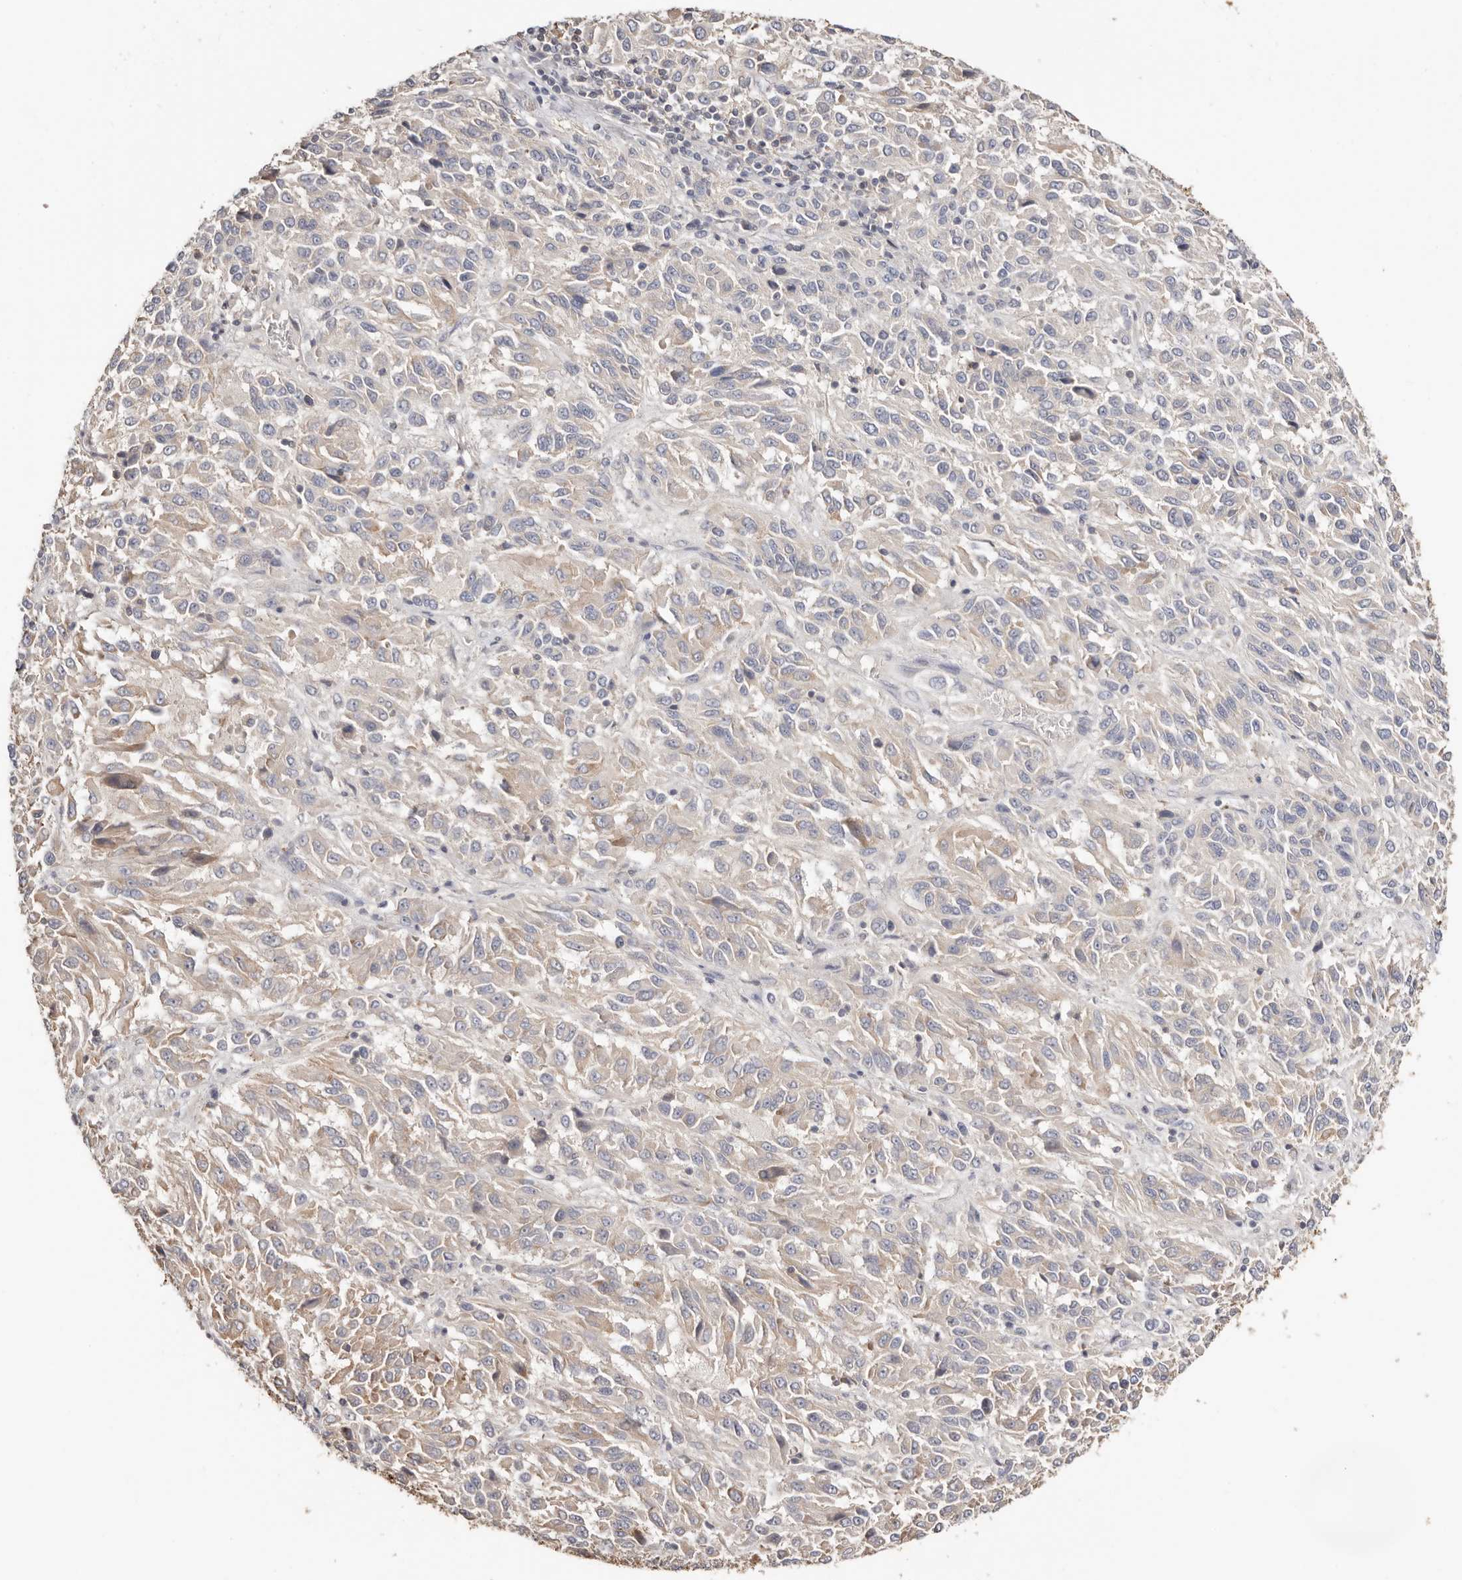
{"staining": {"intensity": "weak", "quantity": "25%-75%", "location": "cytoplasmic/membranous"}, "tissue": "melanoma", "cell_type": "Tumor cells", "image_type": "cancer", "snomed": [{"axis": "morphology", "description": "Malignant melanoma, Metastatic site"}, {"axis": "topography", "description": "Lung"}], "caption": "Weak cytoplasmic/membranous protein expression is present in about 25%-75% of tumor cells in melanoma.", "gene": "S100A14", "patient": {"sex": "male", "age": 64}}